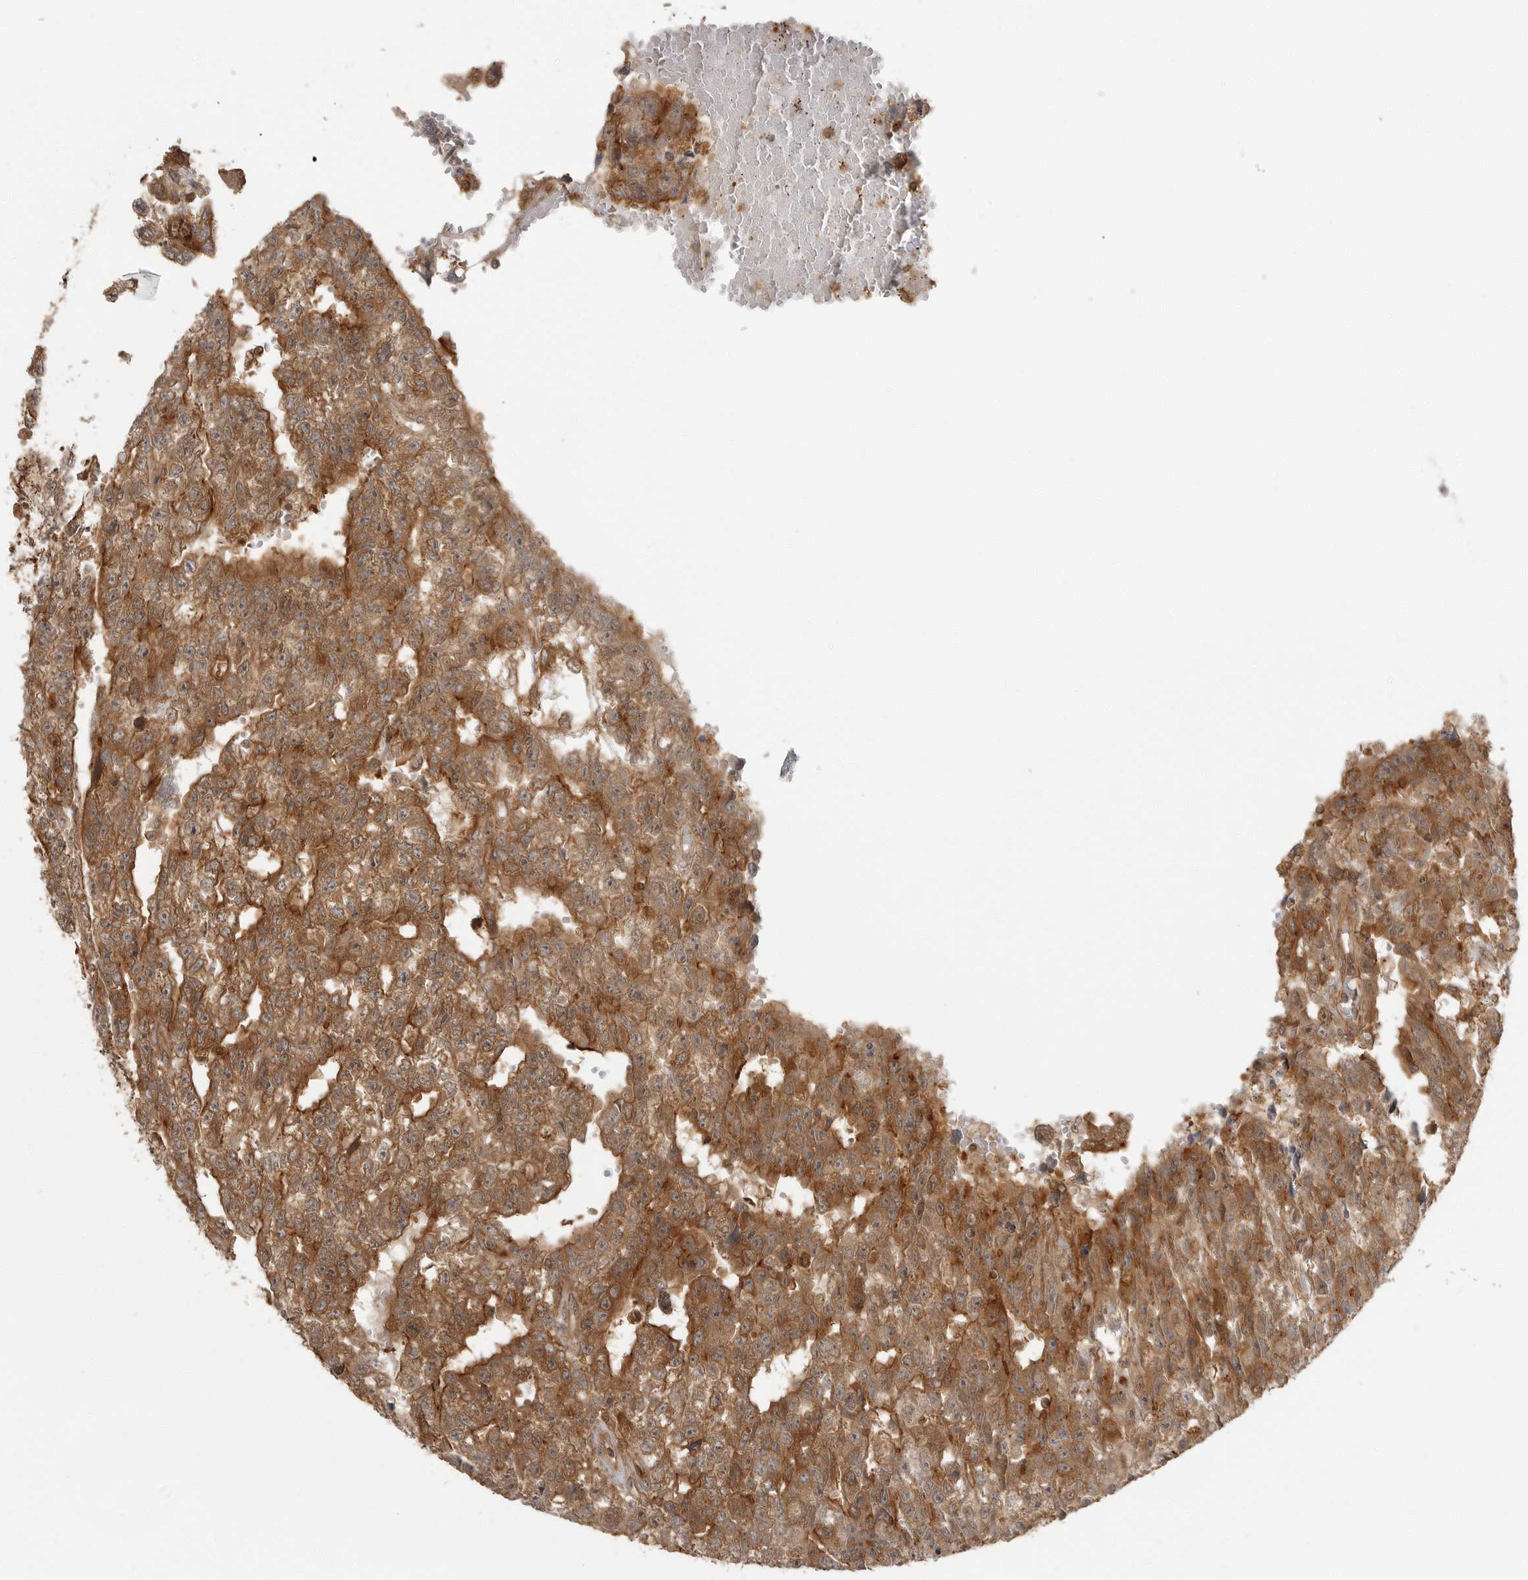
{"staining": {"intensity": "moderate", "quantity": "25%-75%", "location": "cytoplasmic/membranous"}, "tissue": "testis cancer", "cell_type": "Tumor cells", "image_type": "cancer", "snomed": [{"axis": "morphology", "description": "Carcinoma, Embryonal, NOS"}, {"axis": "topography", "description": "Testis"}], "caption": "Immunohistochemistry of human testis cancer (embryonal carcinoma) shows medium levels of moderate cytoplasmic/membranous positivity in approximately 25%-75% of tumor cells.", "gene": "ERN1", "patient": {"sex": "male", "age": 25}}